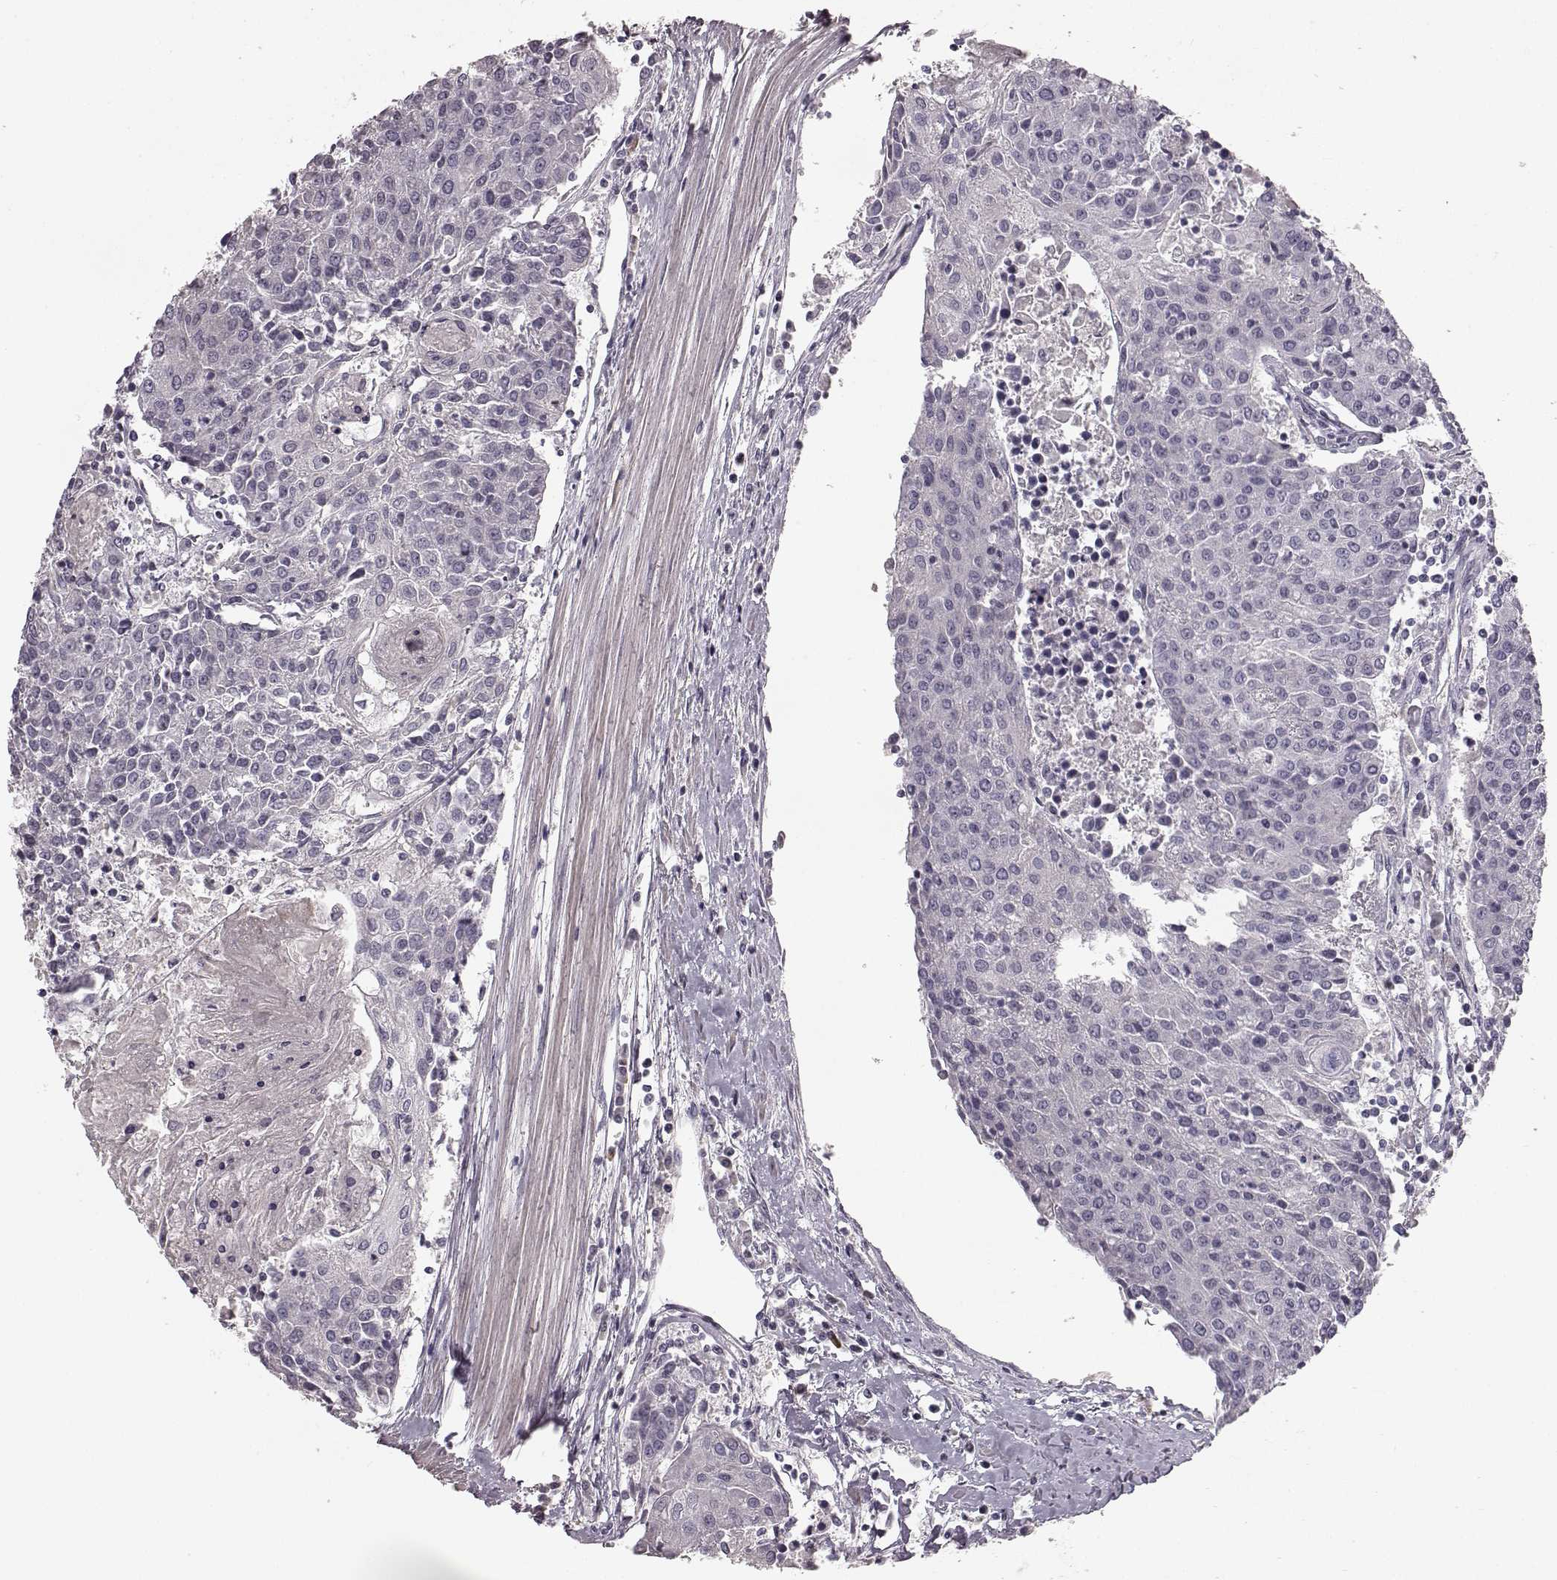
{"staining": {"intensity": "negative", "quantity": "none", "location": "none"}, "tissue": "urothelial cancer", "cell_type": "Tumor cells", "image_type": "cancer", "snomed": [{"axis": "morphology", "description": "Urothelial carcinoma, High grade"}, {"axis": "topography", "description": "Urinary bladder"}], "caption": "A histopathology image of human urothelial carcinoma (high-grade) is negative for staining in tumor cells. The staining is performed using DAB (3,3'-diaminobenzidine) brown chromogen with nuclei counter-stained in using hematoxylin.", "gene": "MIA", "patient": {"sex": "female", "age": 85}}